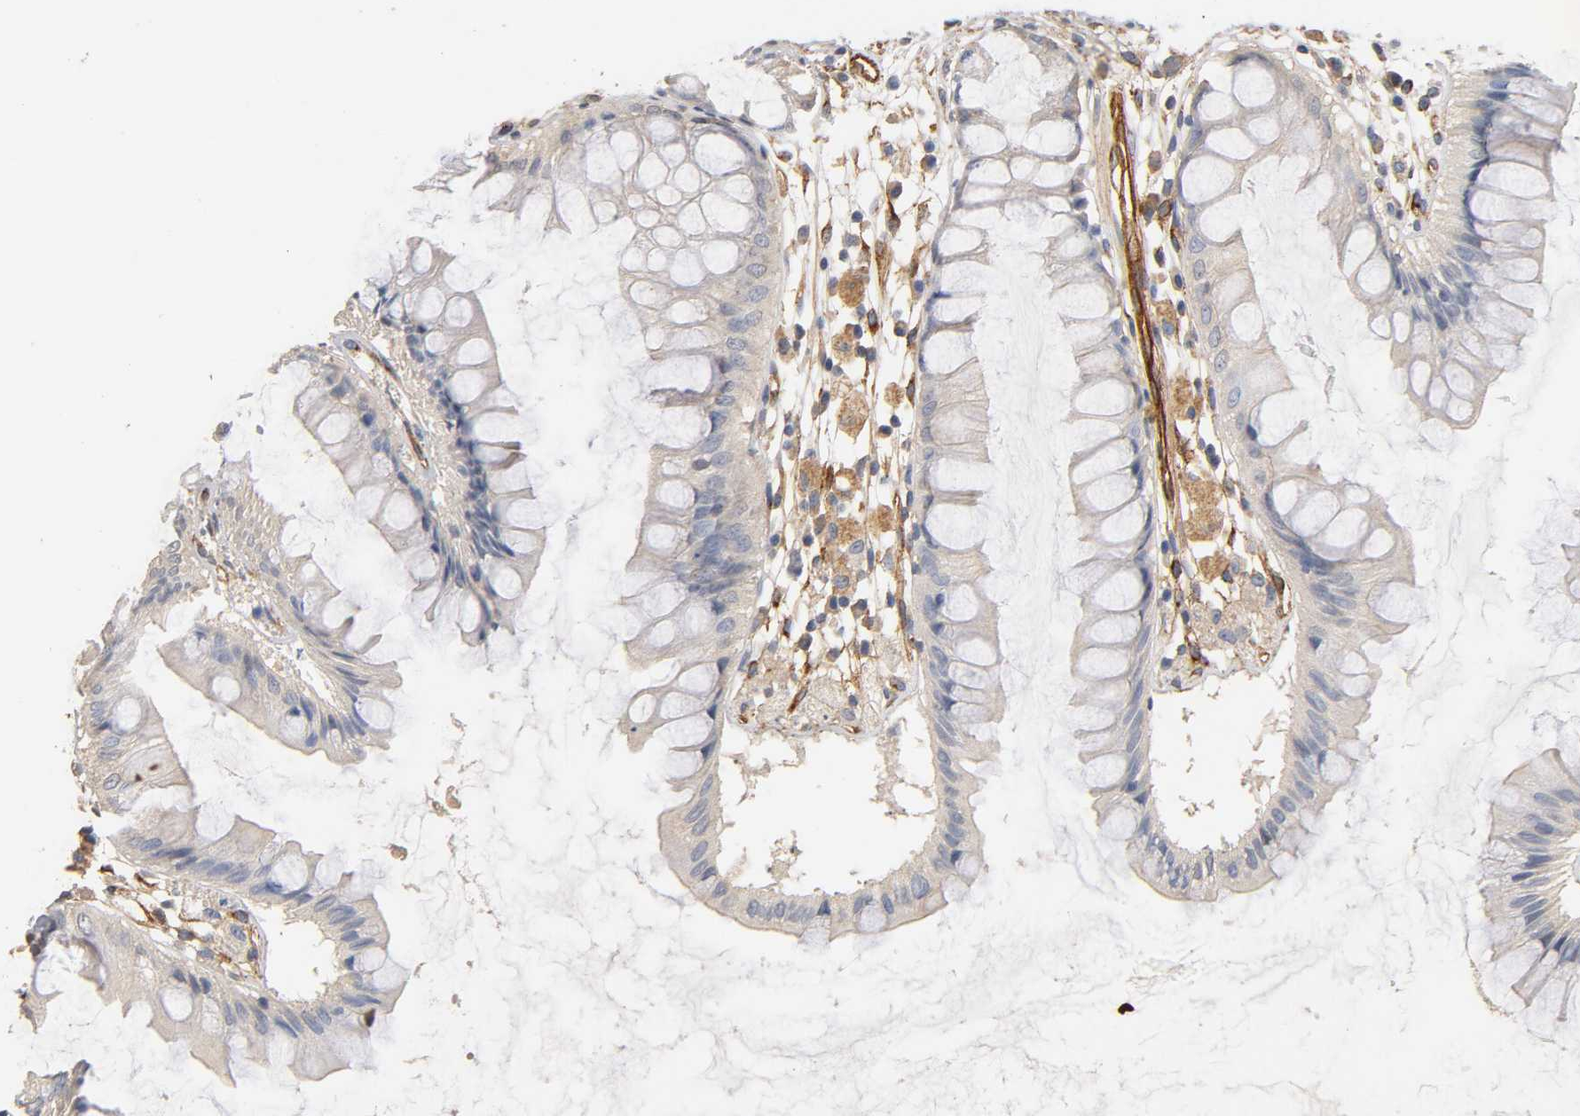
{"staining": {"intensity": "negative", "quantity": "none", "location": "none"}, "tissue": "rectum", "cell_type": "Glandular cells", "image_type": "normal", "snomed": [{"axis": "morphology", "description": "Normal tissue, NOS"}, {"axis": "morphology", "description": "Adenocarcinoma, NOS"}, {"axis": "topography", "description": "Rectum"}], "caption": "An immunohistochemistry histopathology image of benign rectum is shown. There is no staining in glandular cells of rectum.", "gene": "IFITM2", "patient": {"sex": "female", "age": 65}}